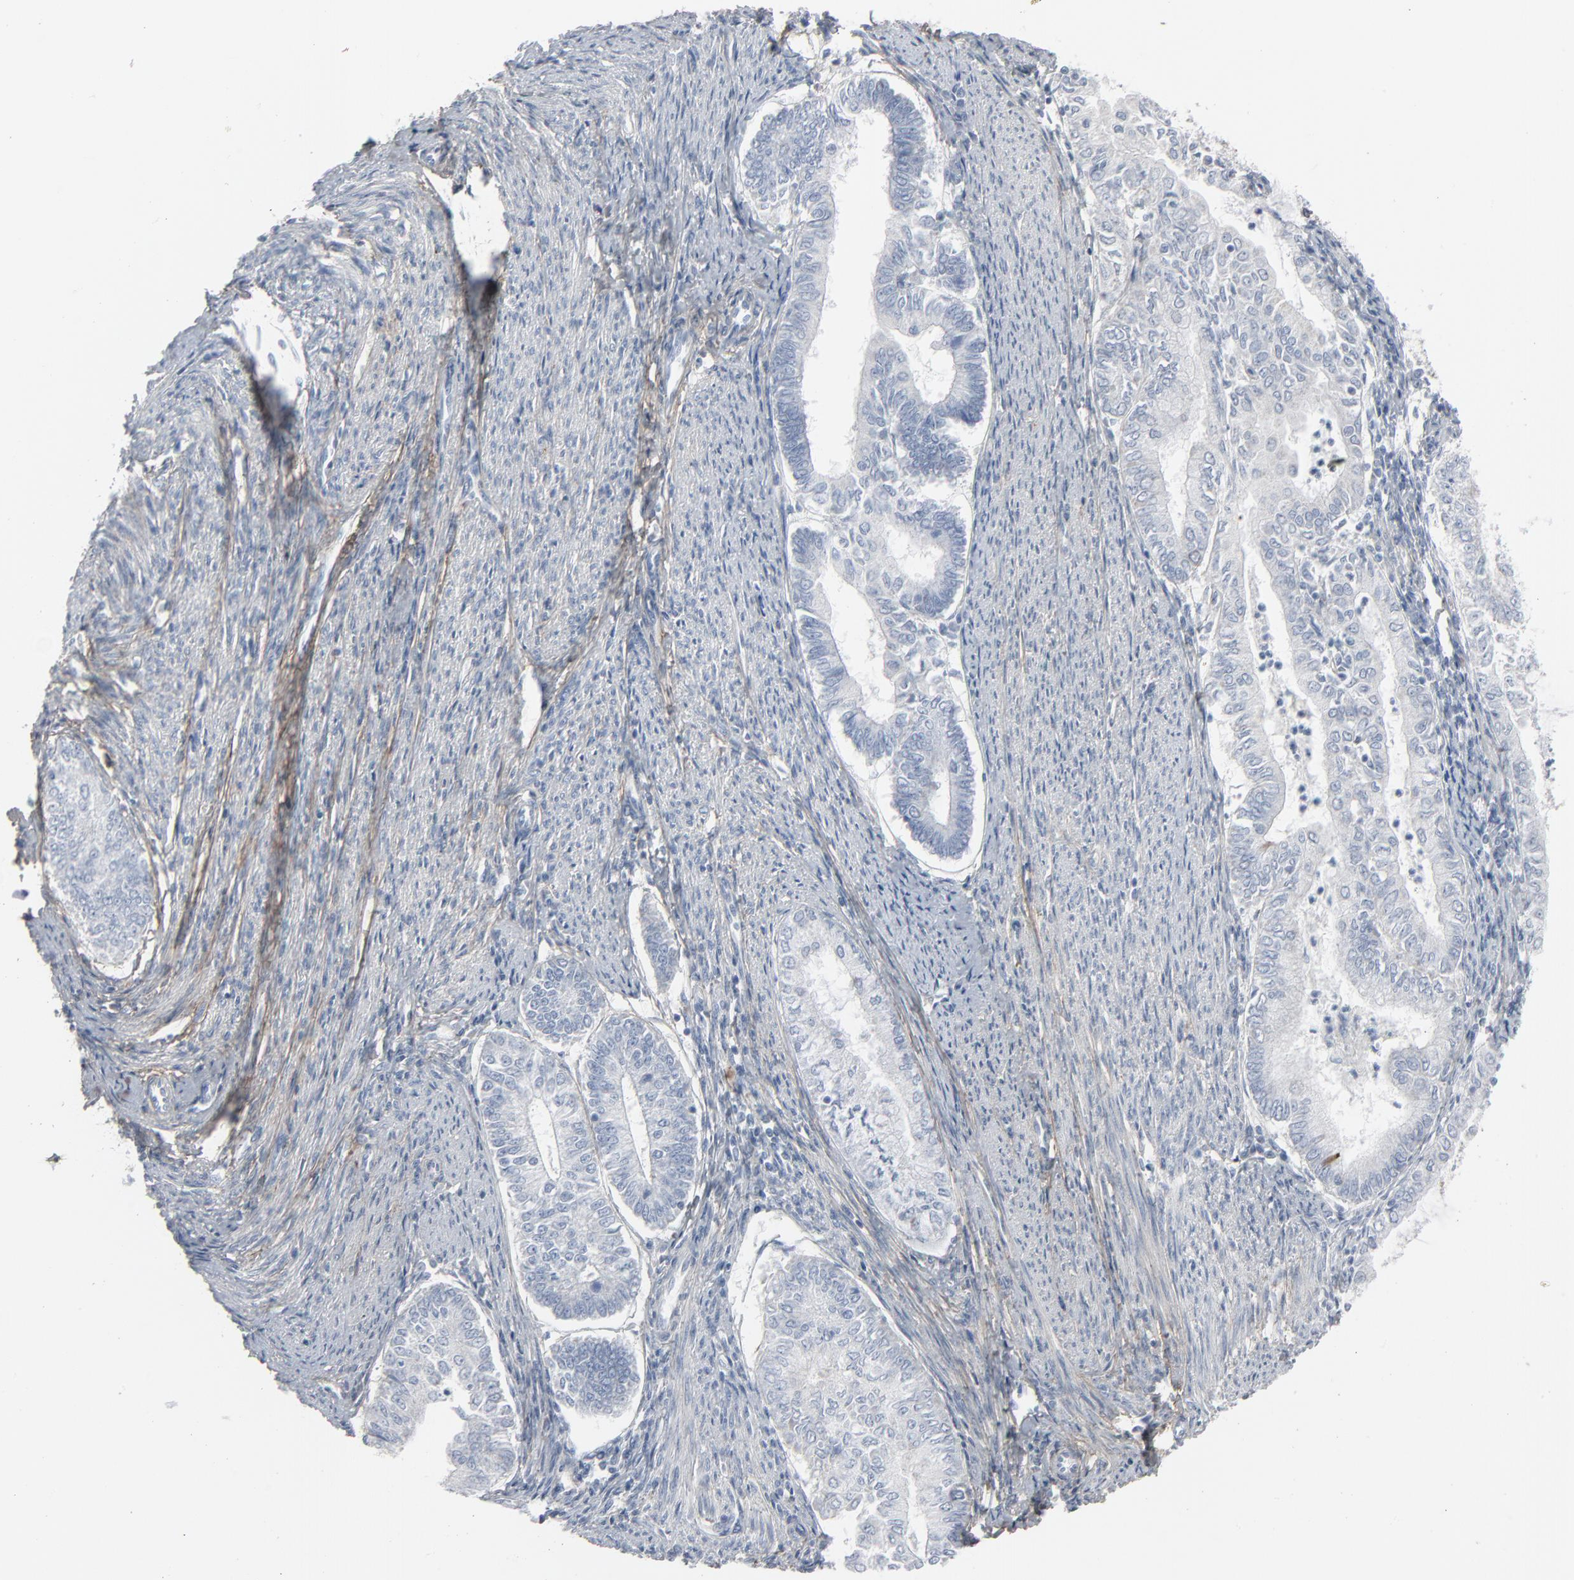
{"staining": {"intensity": "negative", "quantity": "none", "location": "none"}, "tissue": "endometrial cancer", "cell_type": "Tumor cells", "image_type": "cancer", "snomed": [{"axis": "morphology", "description": "Adenocarcinoma, NOS"}, {"axis": "topography", "description": "Endometrium"}], "caption": "Photomicrograph shows no significant protein expression in tumor cells of endometrial adenocarcinoma.", "gene": "BGN", "patient": {"sex": "female", "age": 66}}